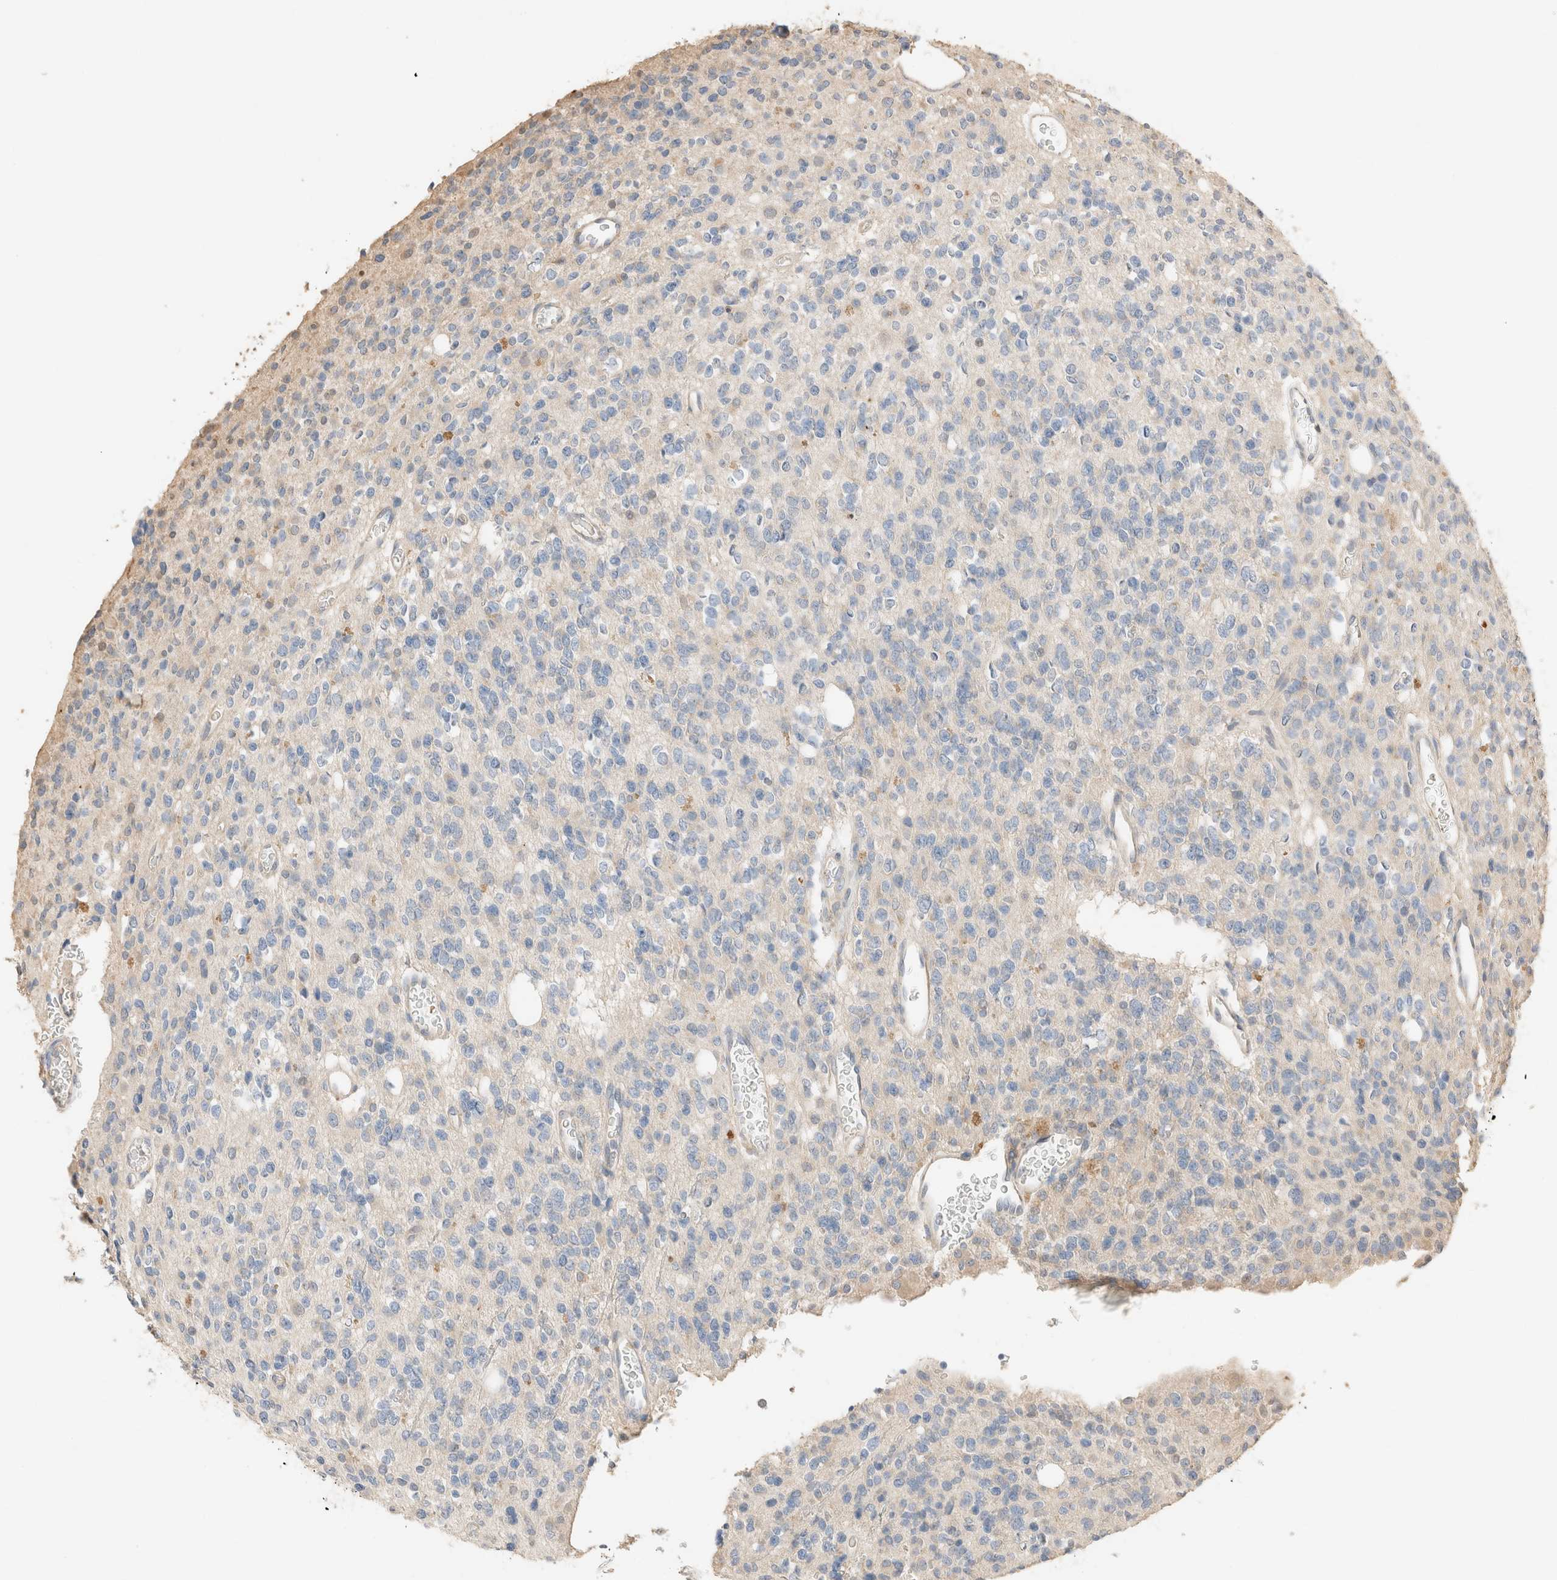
{"staining": {"intensity": "negative", "quantity": "none", "location": "none"}, "tissue": "glioma", "cell_type": "Tumor cells", "image_type": "cancer", "snomed": [{"axis": "morphology", "description": "Glioma, malignant, High grade"}, {"axis": "topography", "description": "Brain"}], "caption": "Immunohistochemistry image of neoplastic tissue: glioma stained with DAB (3,3'-diaminobenzidine) exhibits no significant protein positivity in tumor cells.", "gene": "TUBD1", "patient": {"sex": "male", "age": 34}}